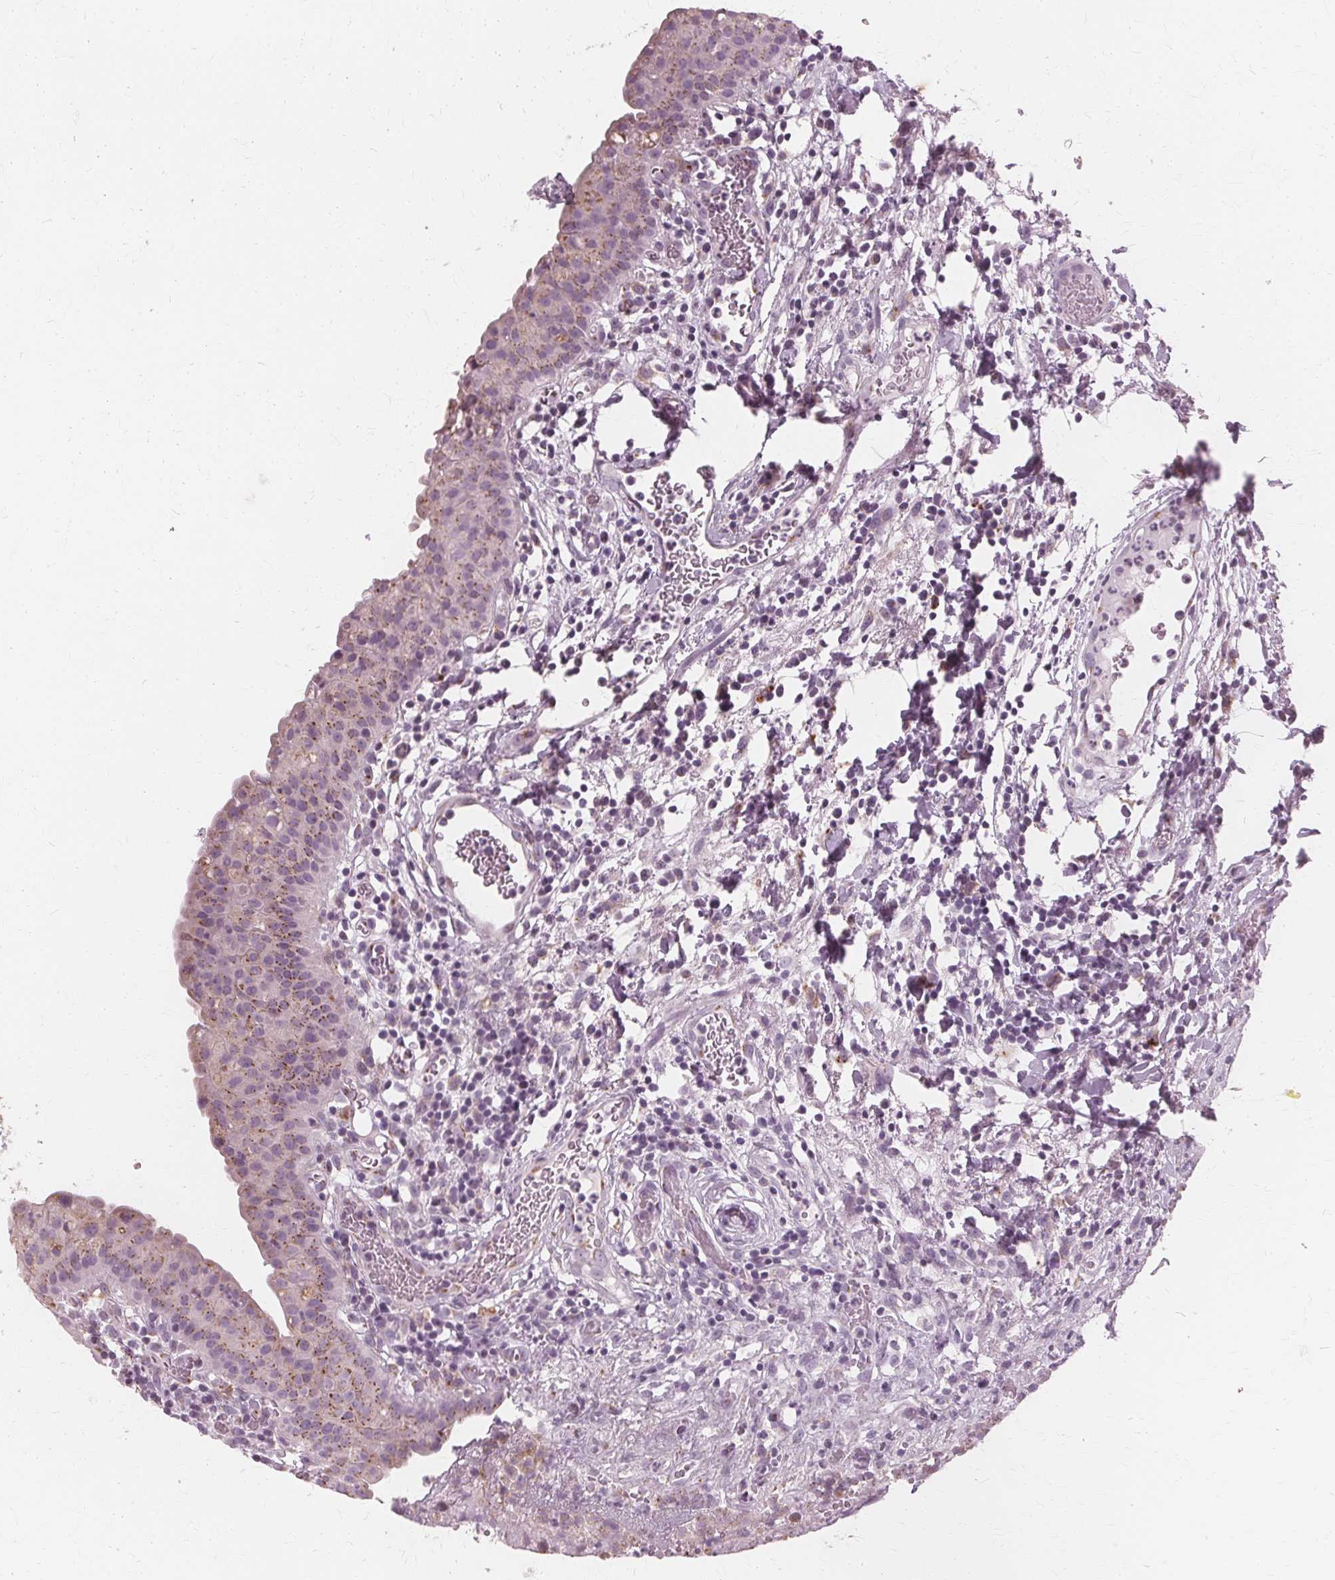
{"staining": {"intensity": "moderate", "quantity": "25%-75%", "location": "cytoplasmic/membranous"}, "tissue": "urinary bladder", "cell_type": "Urothelial cells", "image_type": "normal", "snomed": [{"axis": "morphology", "description": "Normal tissue, NOS"}, {"axis": "morphology", "description": "Inflammation, NOS"}, {"axis": "topography", "description": "Urinary bladder"}], "caption": "Urothelial cells reveal medium levels of moderate cytoplasmic/membranous positivity in approximately 25%-75% of cells in normal urinary bladder. (Stains: DAB in brown, nuclei in blue, Microscopy: brightfield microscopy at high magnification).", "gene": "DNASE2", "patient": {"sex": "male", "age": 57}}